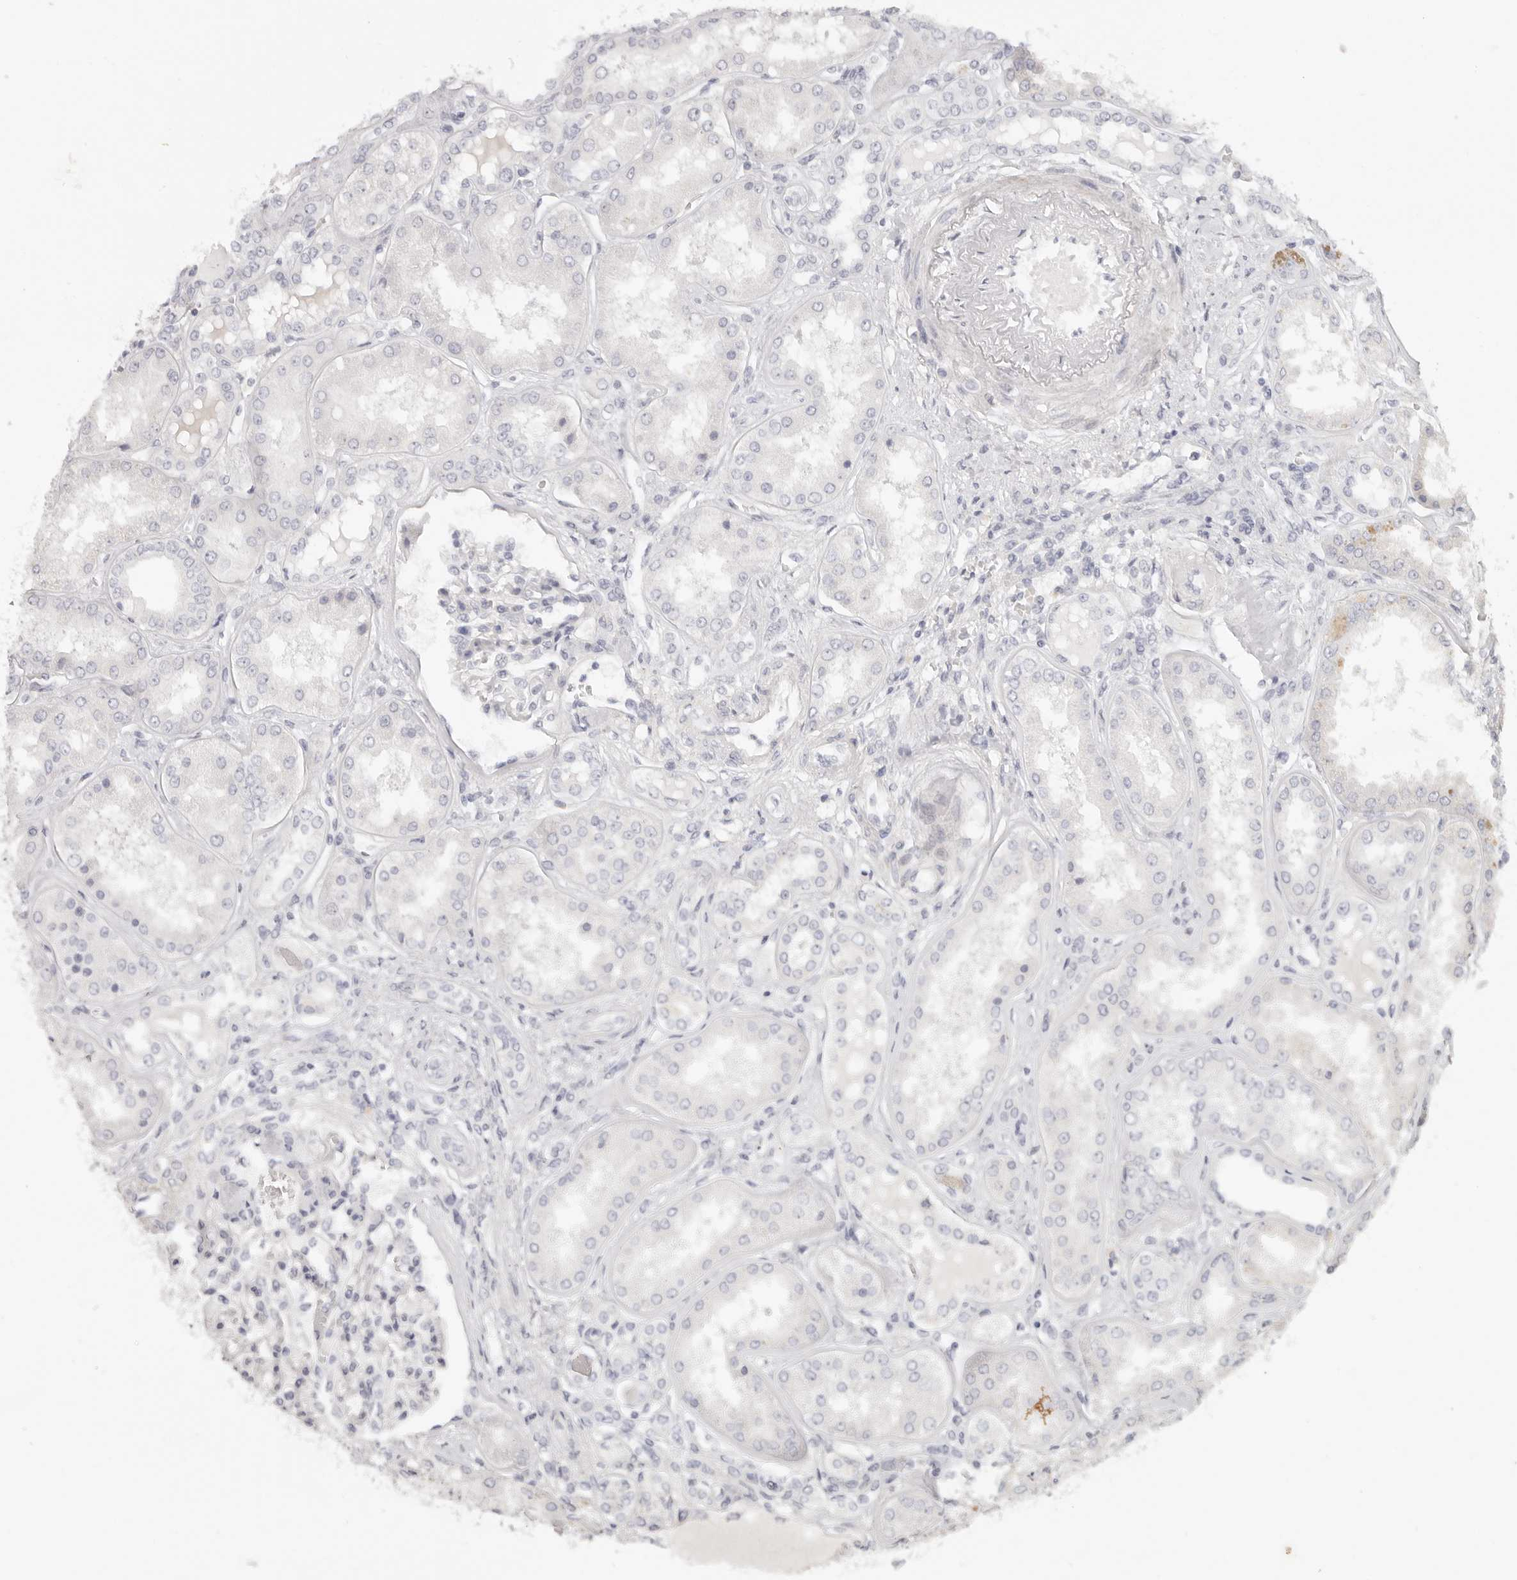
{"staining": {"intensity": "negative", "quantity": "none", "location": "none"}, "tissue": "kidney", "cell_type": "Cells in glomeruli", "image_type": "normal", "snomed": [{"axis": "morphology", "description": "Normal tissue, NOS"}, {"axis": "topography", "description": "Kidney"}], "caption": "The immunohistochemistry histopathology image has no significant positivity in cells in glomeruli of kidney.", "gene": "RXFP1", "patient": {"sex": "female", "age": 56}}